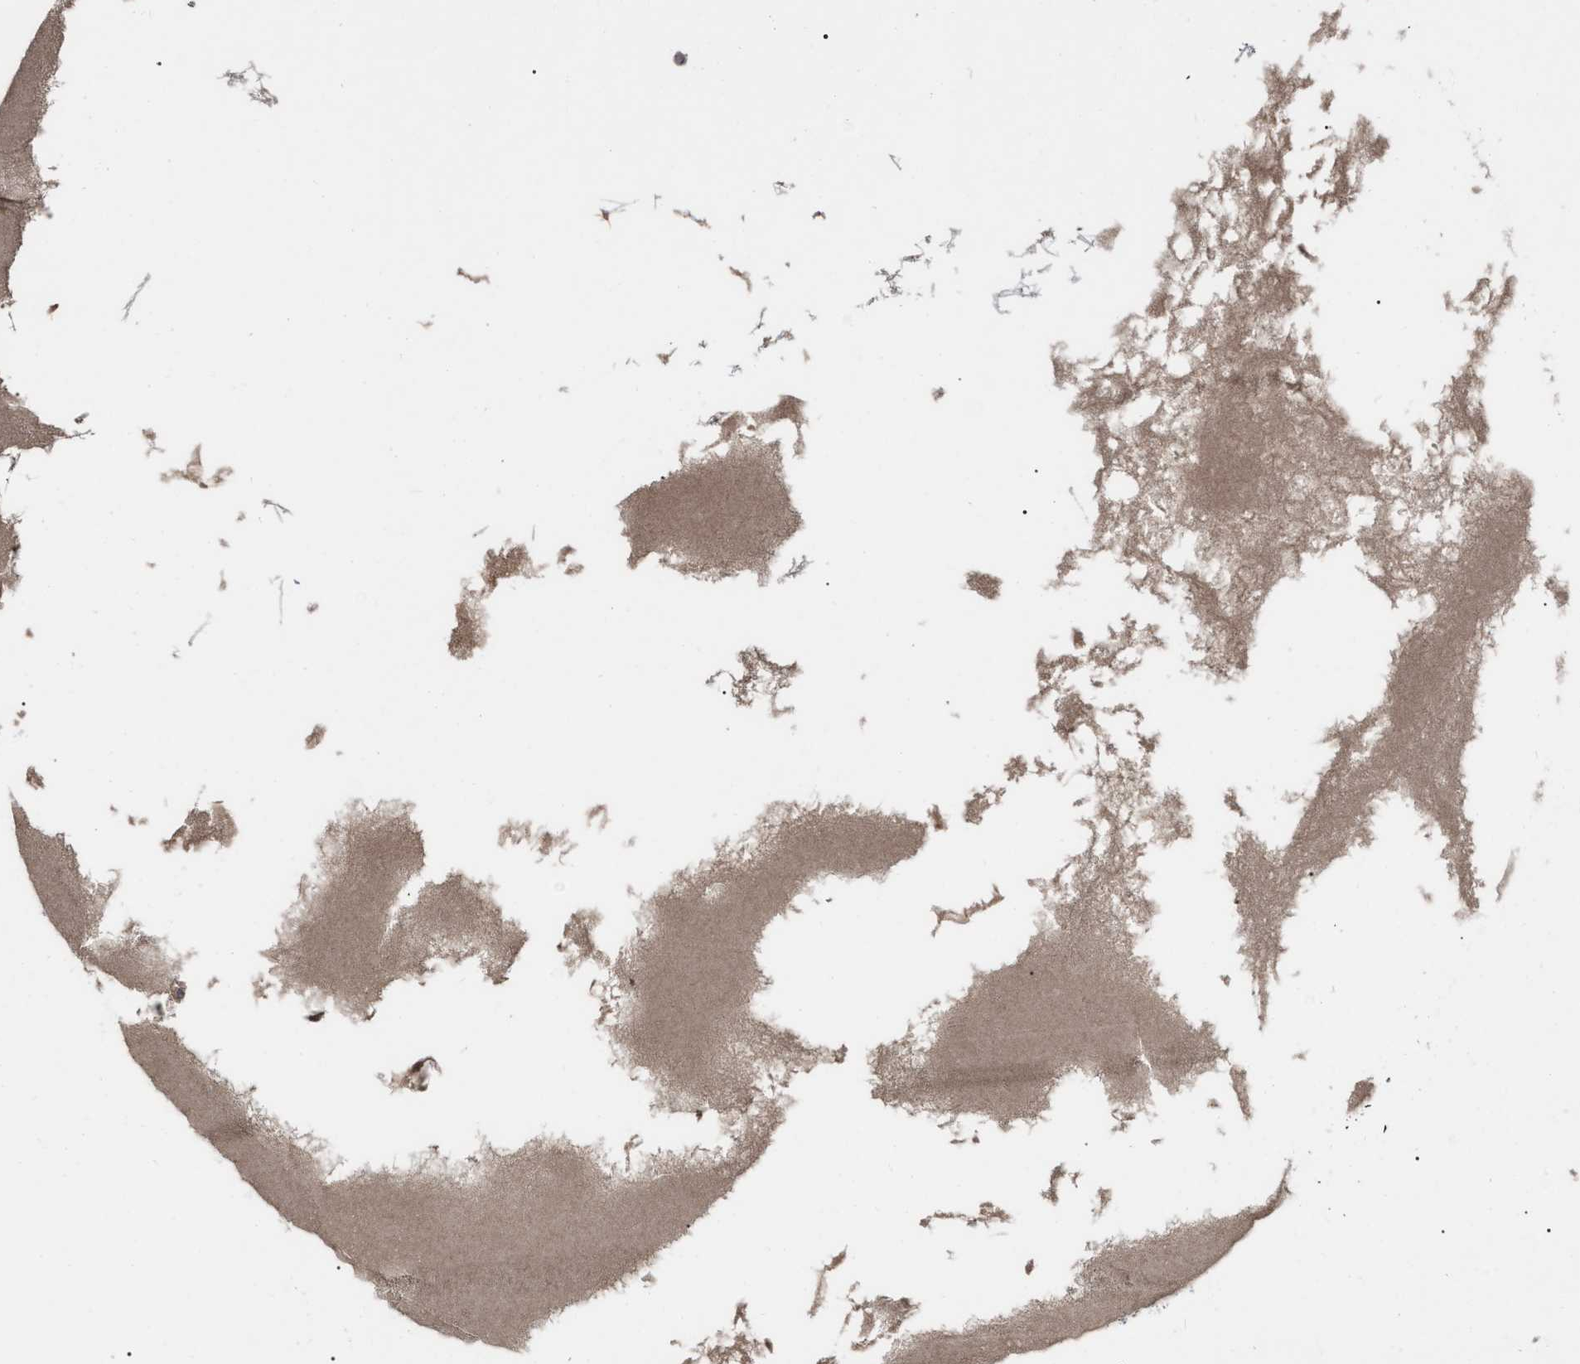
{"staining": {"intensity": "moderate", "quantity": ">75%", "location": "cytoplasmic/membranous"}, "tissue": "testis cancer", "cell_type": "Tumor cells", "image_type": "cancer", "snomed": [{"axis": "morphology", "description": "Seminoma, NOS"}, {"axis": "topography", "description": "Testis"}], "caption": "Brown immunohistochemical staining in human testis seminoma demonstrates moderate cytoplasmic/membranous staining in about >75% of tumor cells.", "gene": "RAP1GDS1", "patient": {"sex": "male", "age": 71}}